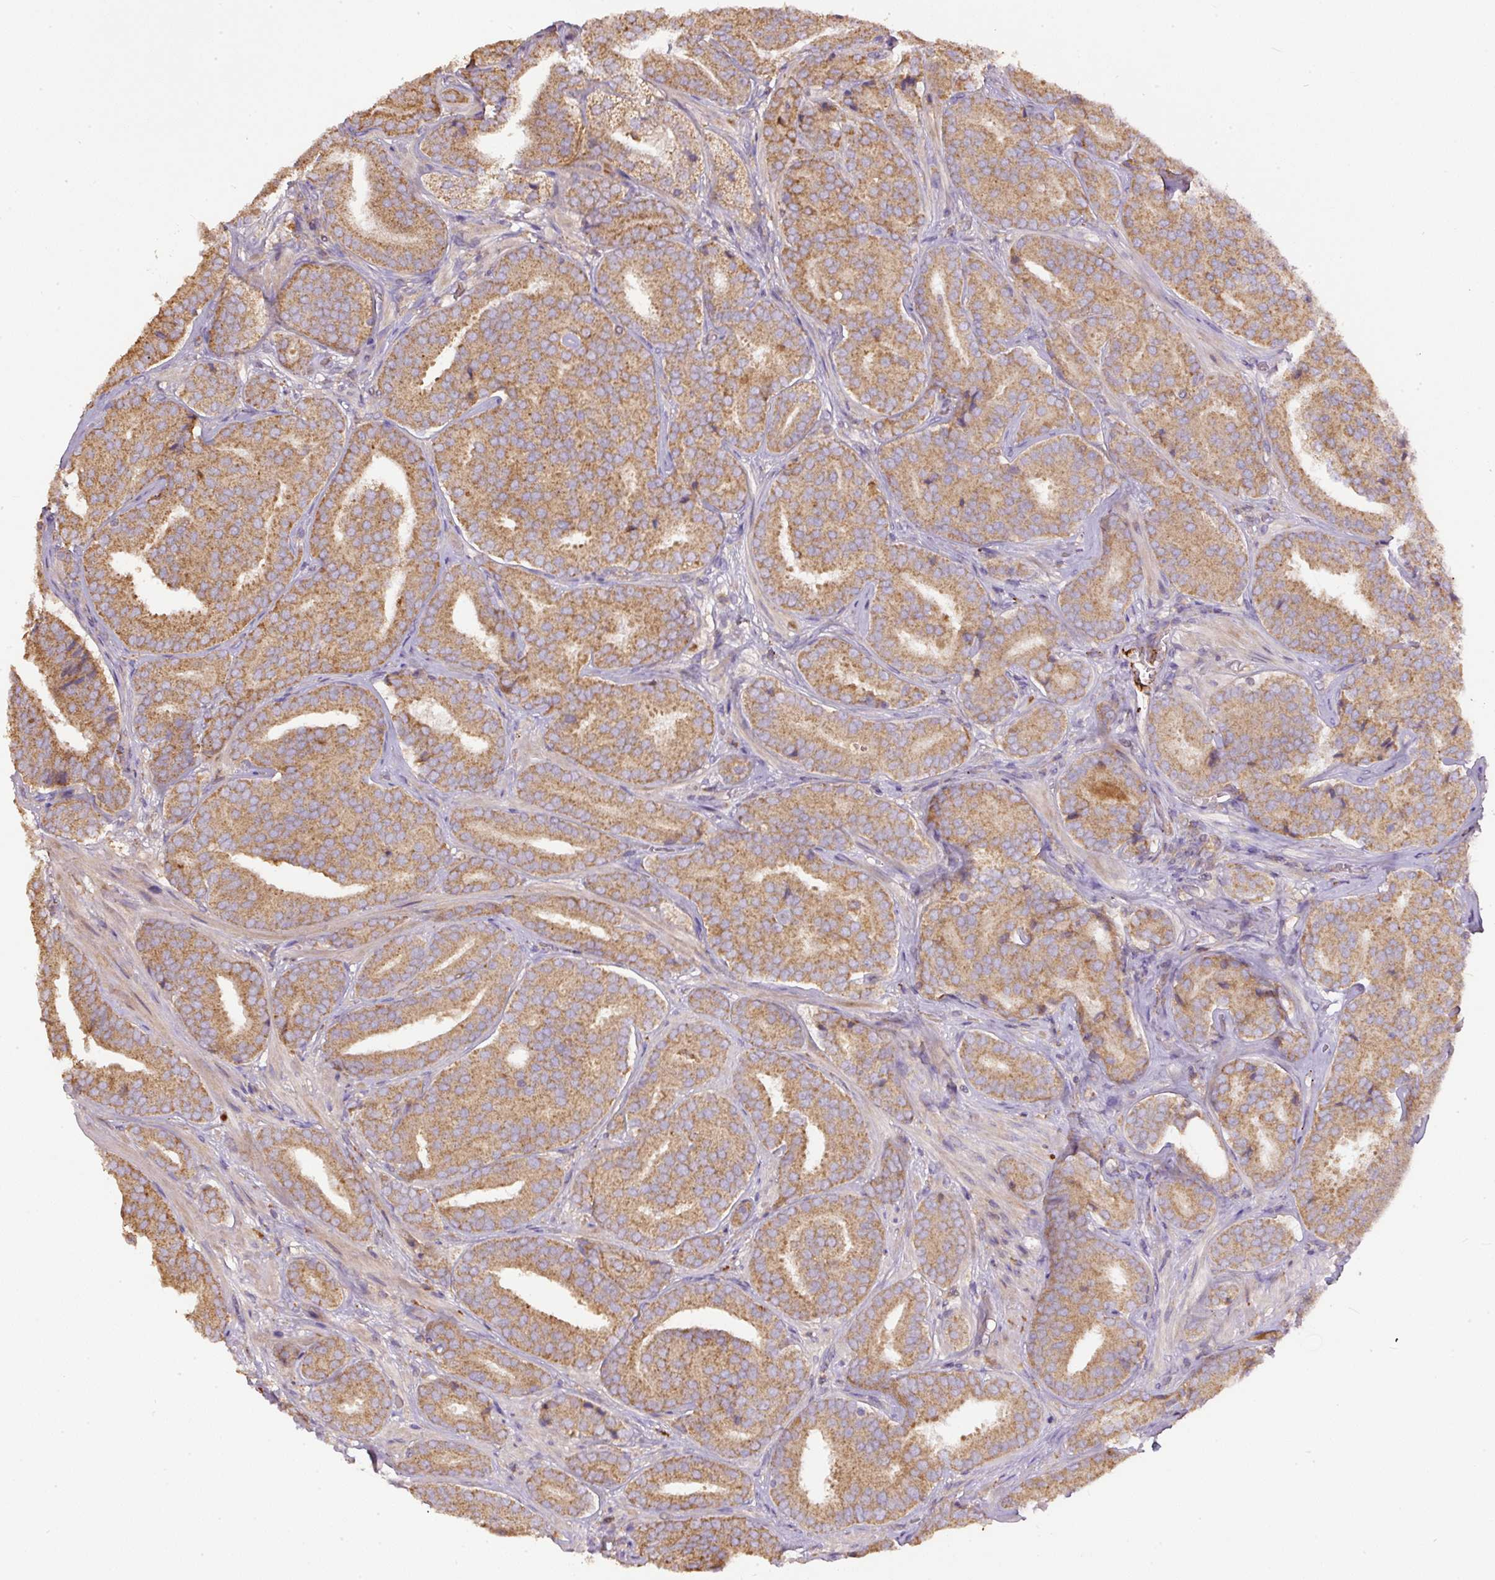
{"staining": {"intensity": "moderate", "quantity": ">75%", "location": "cytoplasmic/membranous"}, "tissue": "prostate cancer", "cell_type": "Tumor cells", "image_type": "cancer", "snomed": [{"axis": "morphology", "description": "Adenocarcinoma, High grade"}, {"axis": "topography", "description": "Prostate"}], "caption": "High-magnification brightfield microscopy of prostate cancer (high-grade adenocarcinoma) stained with DAB (brown) and counterstained with hematoxylin (blue). tumor cells exhibit moderate cytoplasmic/membranous staining is present in approximately>75% of cells. (IHC, brightfield microscopy, high magnification).", "gene": "DAPK1", "patient": {"sex": "male", "age": 63}}